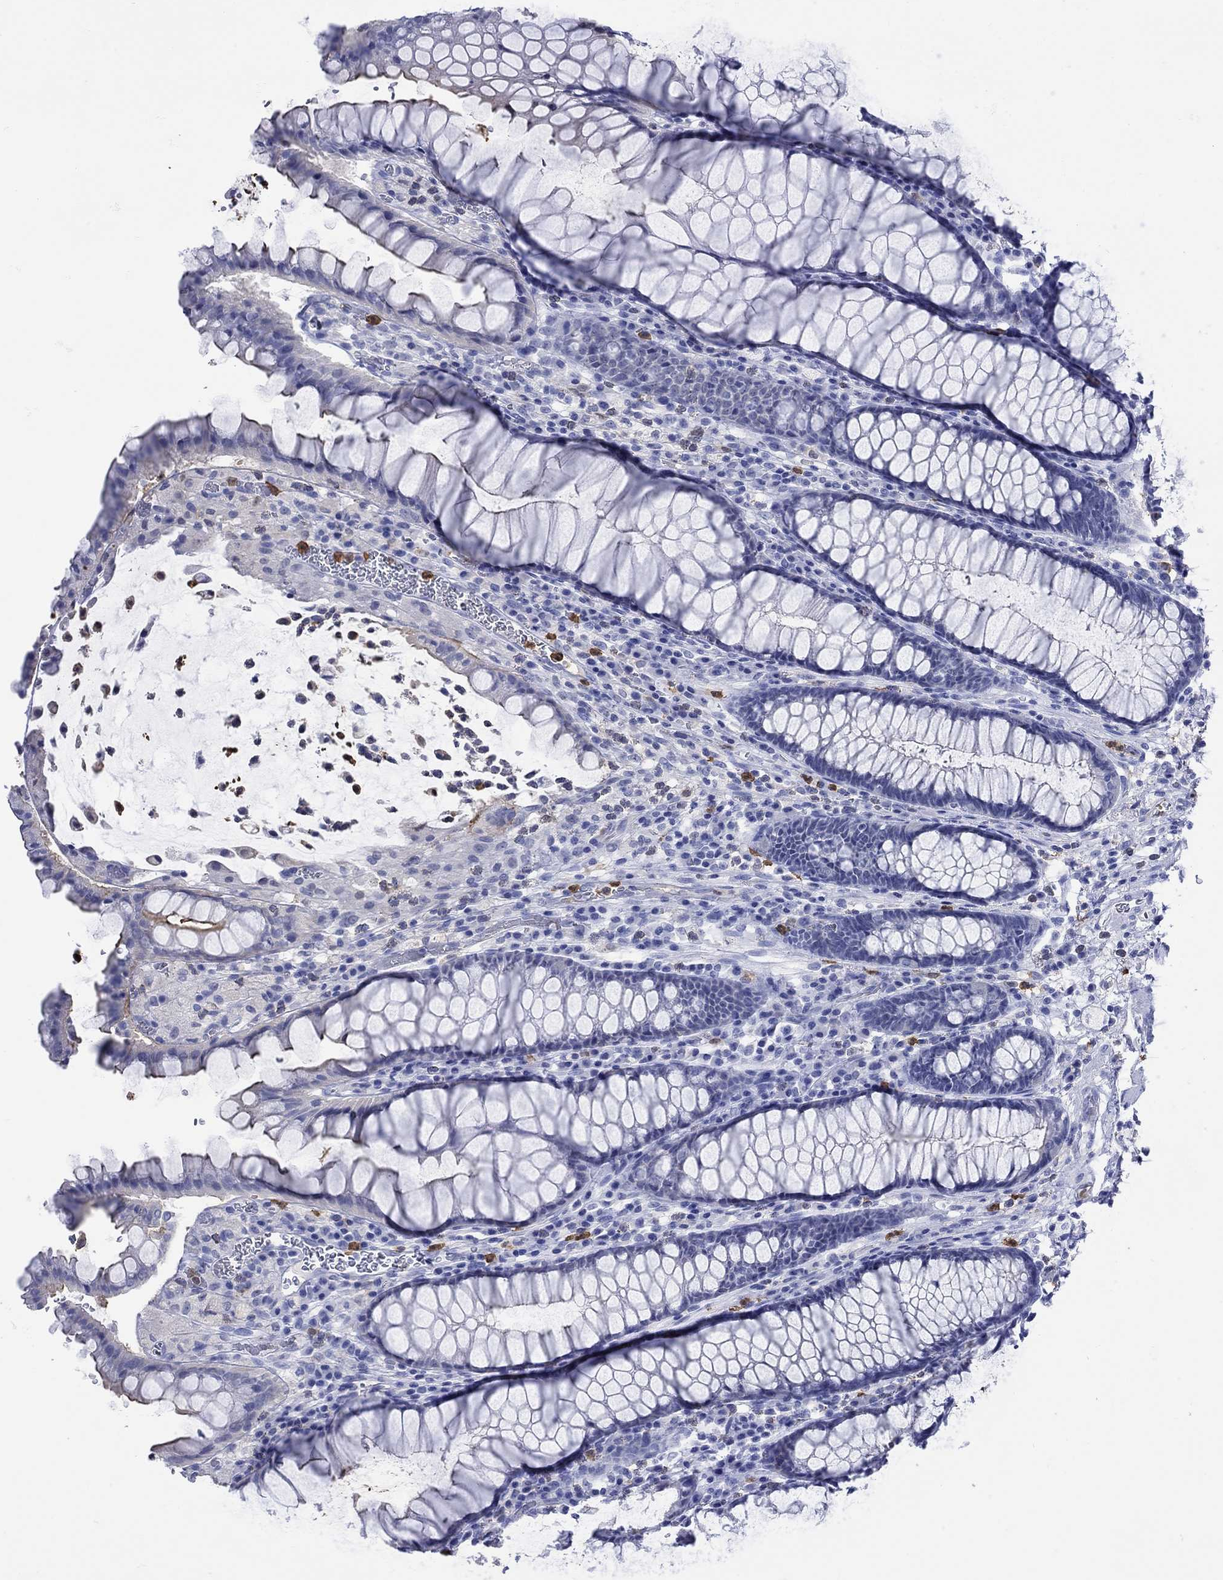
{"staining": {"intensity": "negative", "quantity": "none", "location": "none"}, "tissue": "rectum", "cell_type": "Glandular cells", "image_type": "normal", "snomed": [{"axis": "morphology", "description": "Normal tissue, NOS"}, {"axis": "topography", "description": "Rectum"}], "caption": "High power microscopy photomicrograph of an immunohistochemistry (IHC) micrograph of normal rectum, revealing no significant expression in glandular cells. Nuclei are stained in blue.", "gene": "LINGO3", "patient": {"sex": "female", "age": 68}}